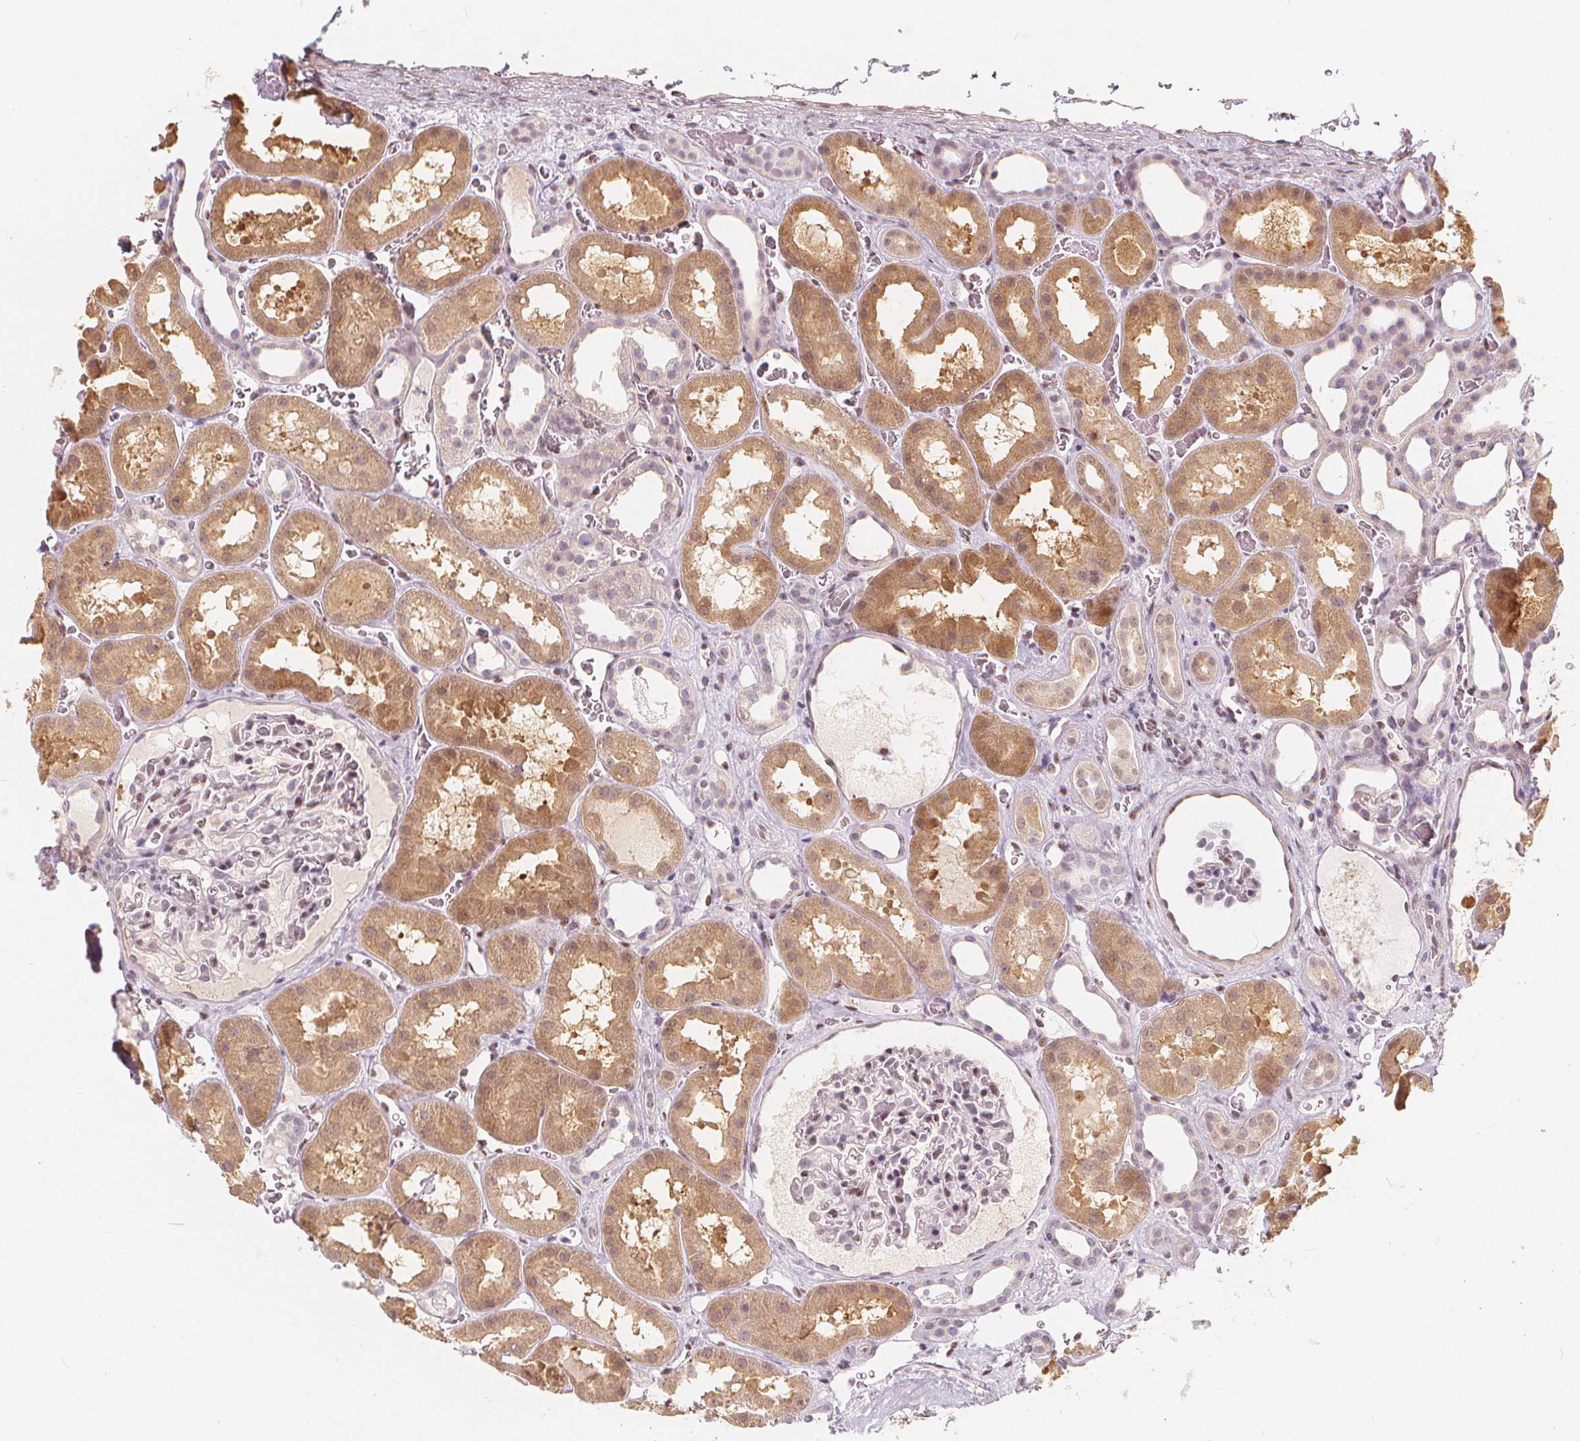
{"staining": {"intensity": "negative", "quantity": "none", "location": "none"}, "tissue": "kidney", "cell_type": "Cells in glomeruli", "image_type": "normal", "snomed": [{"axis": "morphology", "description": "Normal tissue, NOS"}, {"axis": "topography", "description": "Kidney"}], "caption": "High power microscopy histopathology image of an immunohistochemistry photomicrograph of normal kidney, revealing no significant expression in cells in glomeruli. (Stains: DAB immunohistochemistry (IHC) with hematoxylin counter stain, Microscopy: brightfield microscopy at high magnification).", "gene": "DRC3", "patient": {"sex": "female", "age": 41}}